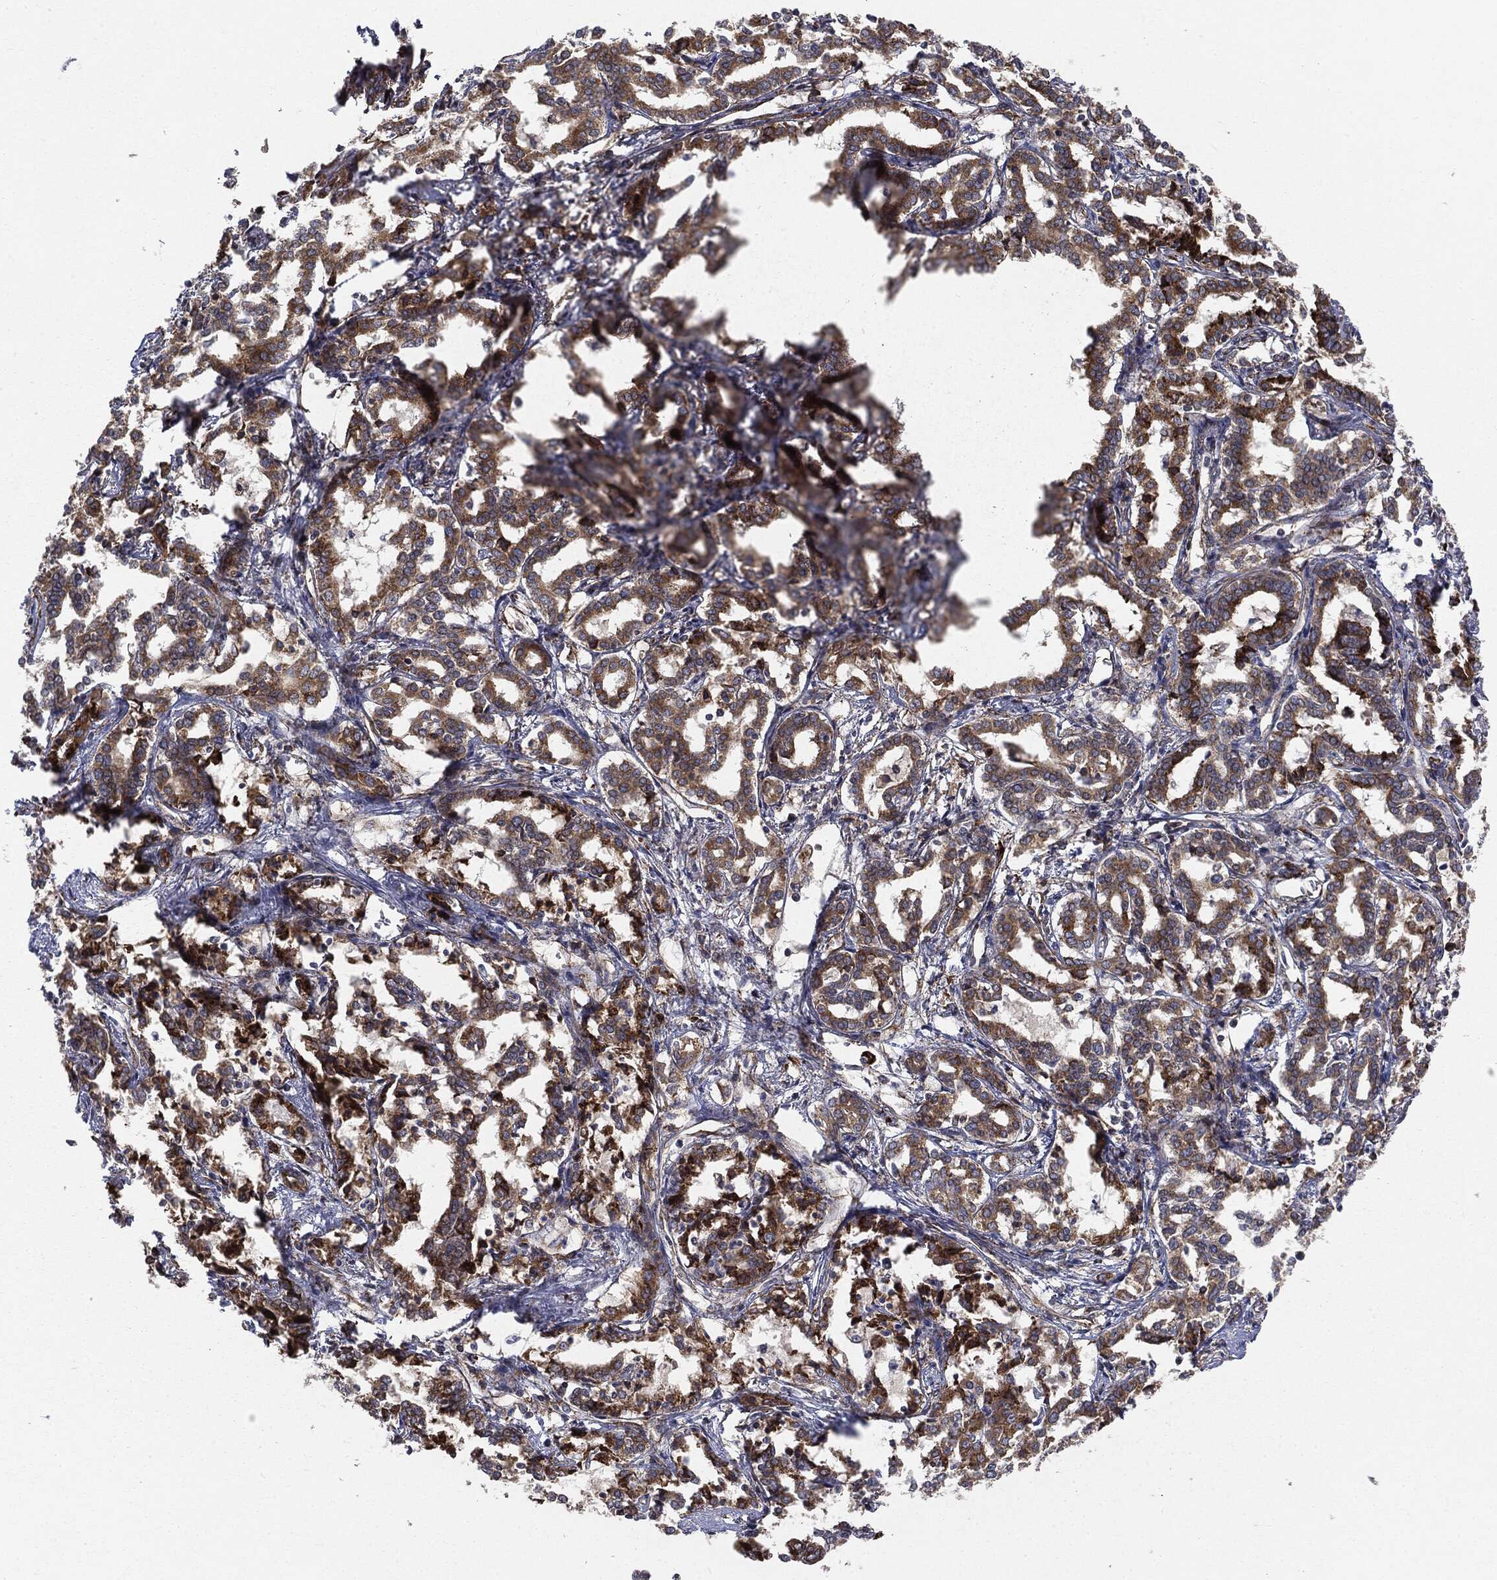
{"staining": {"intensity": "moderate", "quantity": ">75%", "location": "cytoplasmic/membranous"}, "tissue": "liver cancer", "cell_type": "Tumor cells", "image_type": "cancer", "snomed": [{"axis": "morphology", "description": "Cholangiocarcinoma"}, {"axis": "topography", "description": "Liver"}], "caption": "About >75% of tumor cells in human liver cholangiocarcinoma show moderate cytoplasmic/membranous protein staining as visualized by brown immunohistochemical staining.", "gene": "CYLD", "patient": {"sex": "female", "age": 47}}